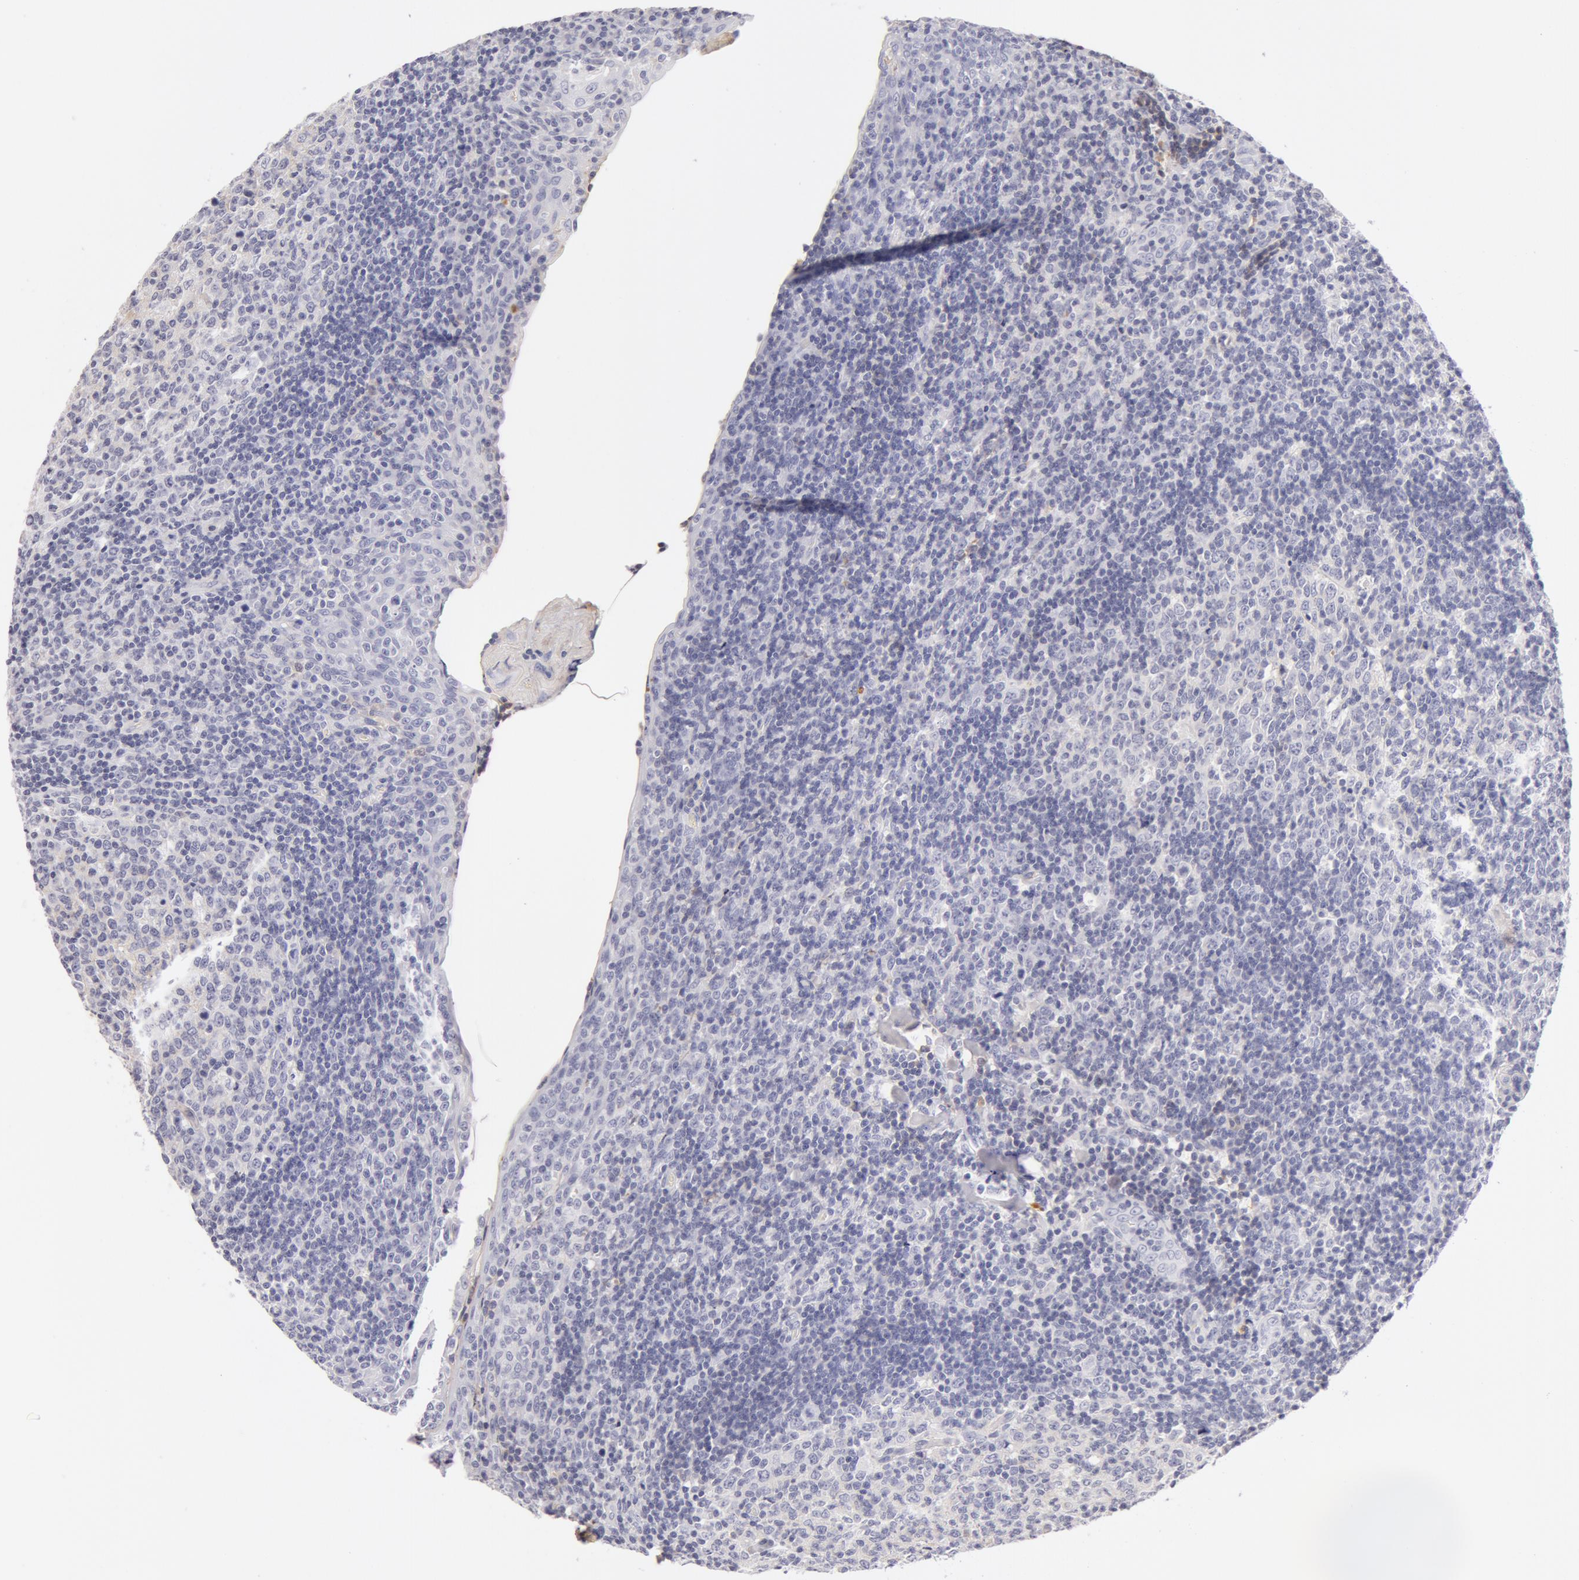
{"staining": {"intensity": "negative", "quantity": "none", "location": "none"}, "tissue": "tonsil", "cell_type": "Germinal center cells", "image_type": "normal", "snomed": [{"axis": "morphology", "description": "Normal tissue, NOS"}, {"axis": "topography", "description": "Tonsil"}], "caption": "DAB immunohistochemical staining of benign tonsil displays no significant positivity in germinal center cells. (Stains: DAB (3,3'-diaminobenzidine) immunohistochemistry with hematoxylin counter stain, Microscopy: brightfield microscopy at high magnification).", "gene": "AHSG", "patient": {"sex": "female", "age": 3}}